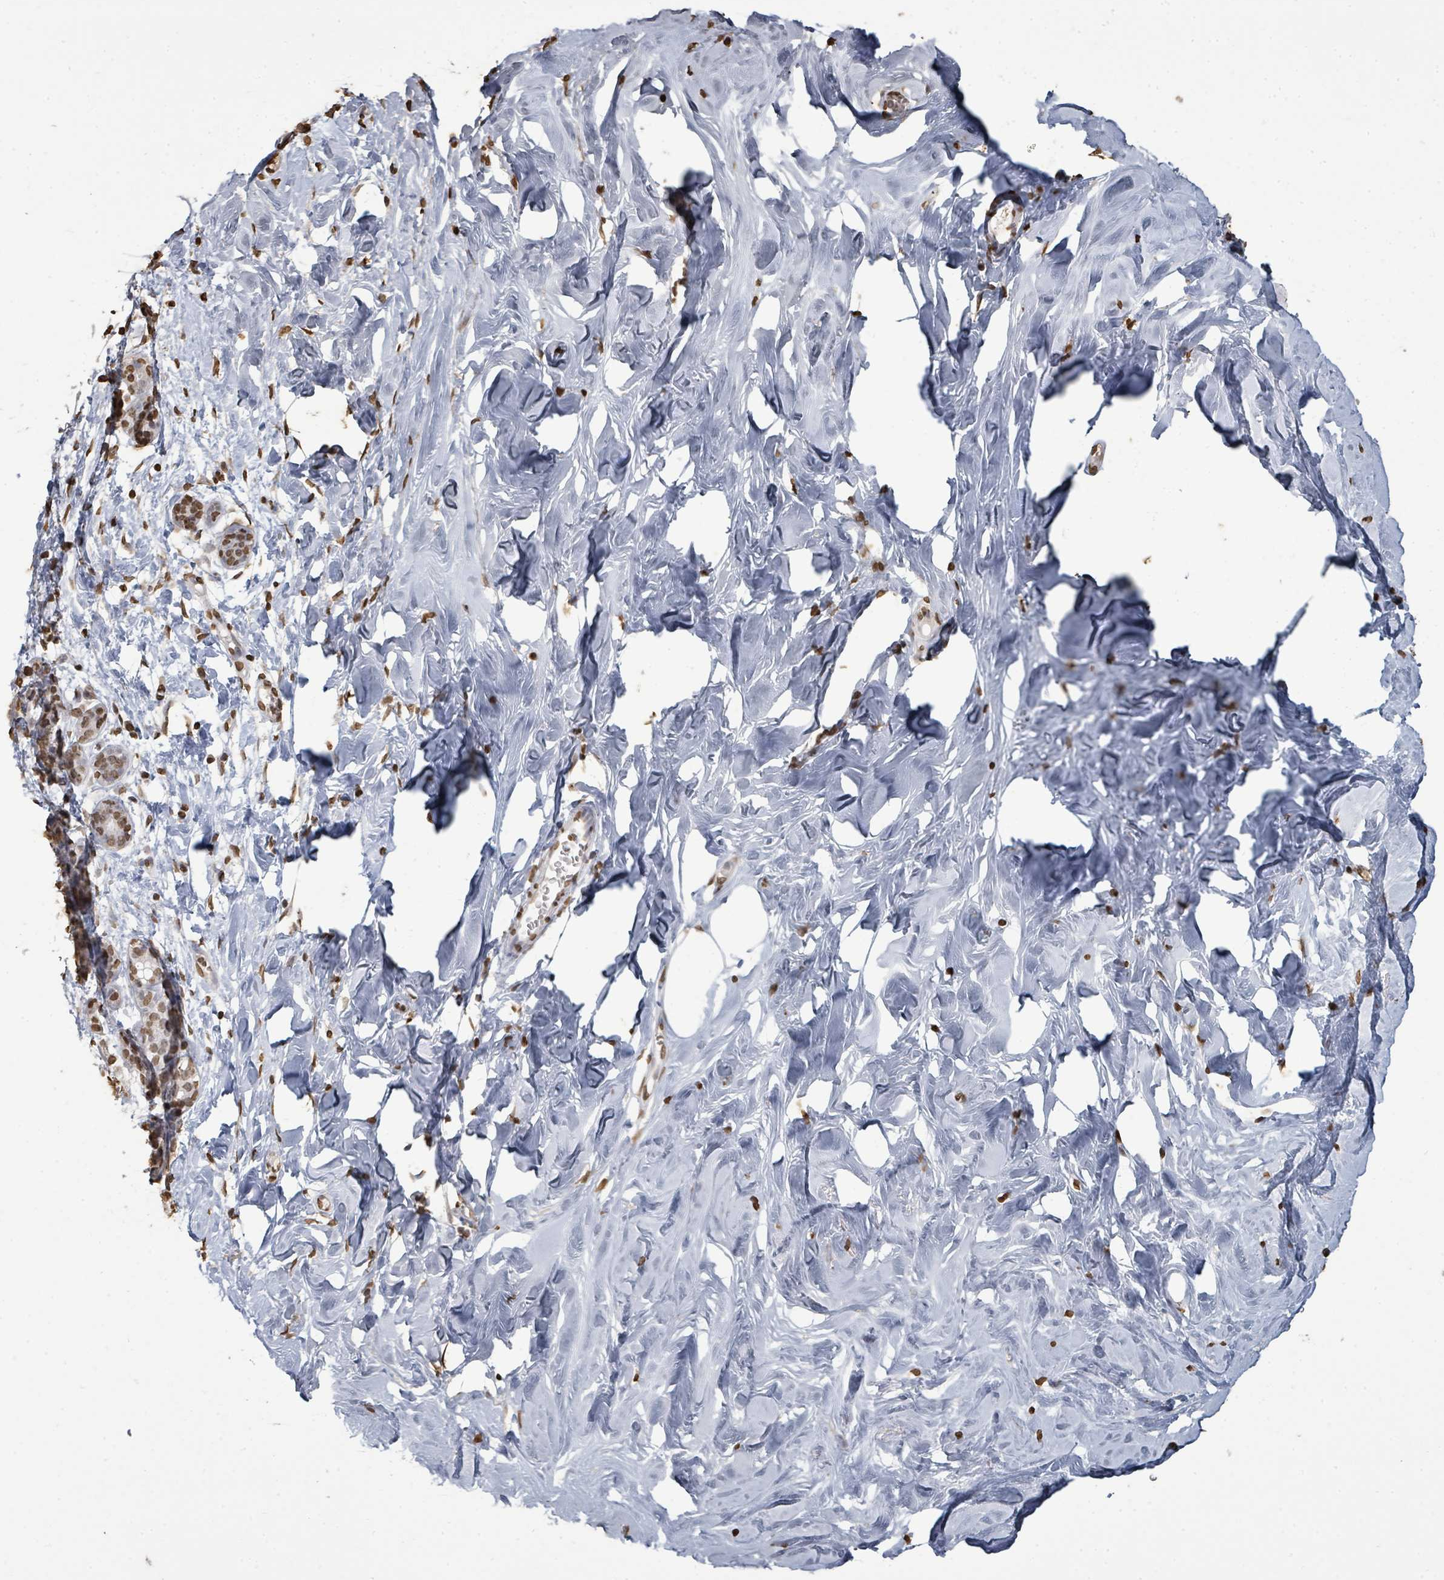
{"staining": {"intensity": "negative", "quantity": "none", "location": "none"}, "tissue": "breast", "cell_type": "Adipocytes", "image_type": "normal", "snomed": [{"axis": "morphology", "description": "Normal tissue, NOS"}, {"axis": "topography", "description": "Breast"}], "caption": "Unremarkable breast was stained to show a protein in brown. There is no significant expression in adipocytes. Brightfield microscopy of immunohistochemistry (IHC) stained with DAB (3,3'-diaminobenzidine) (brown) and hematoxylin (blue), captured at high magnification.", "gene": "MRPS12", "patient": {"sex": "female", "age": 27}}